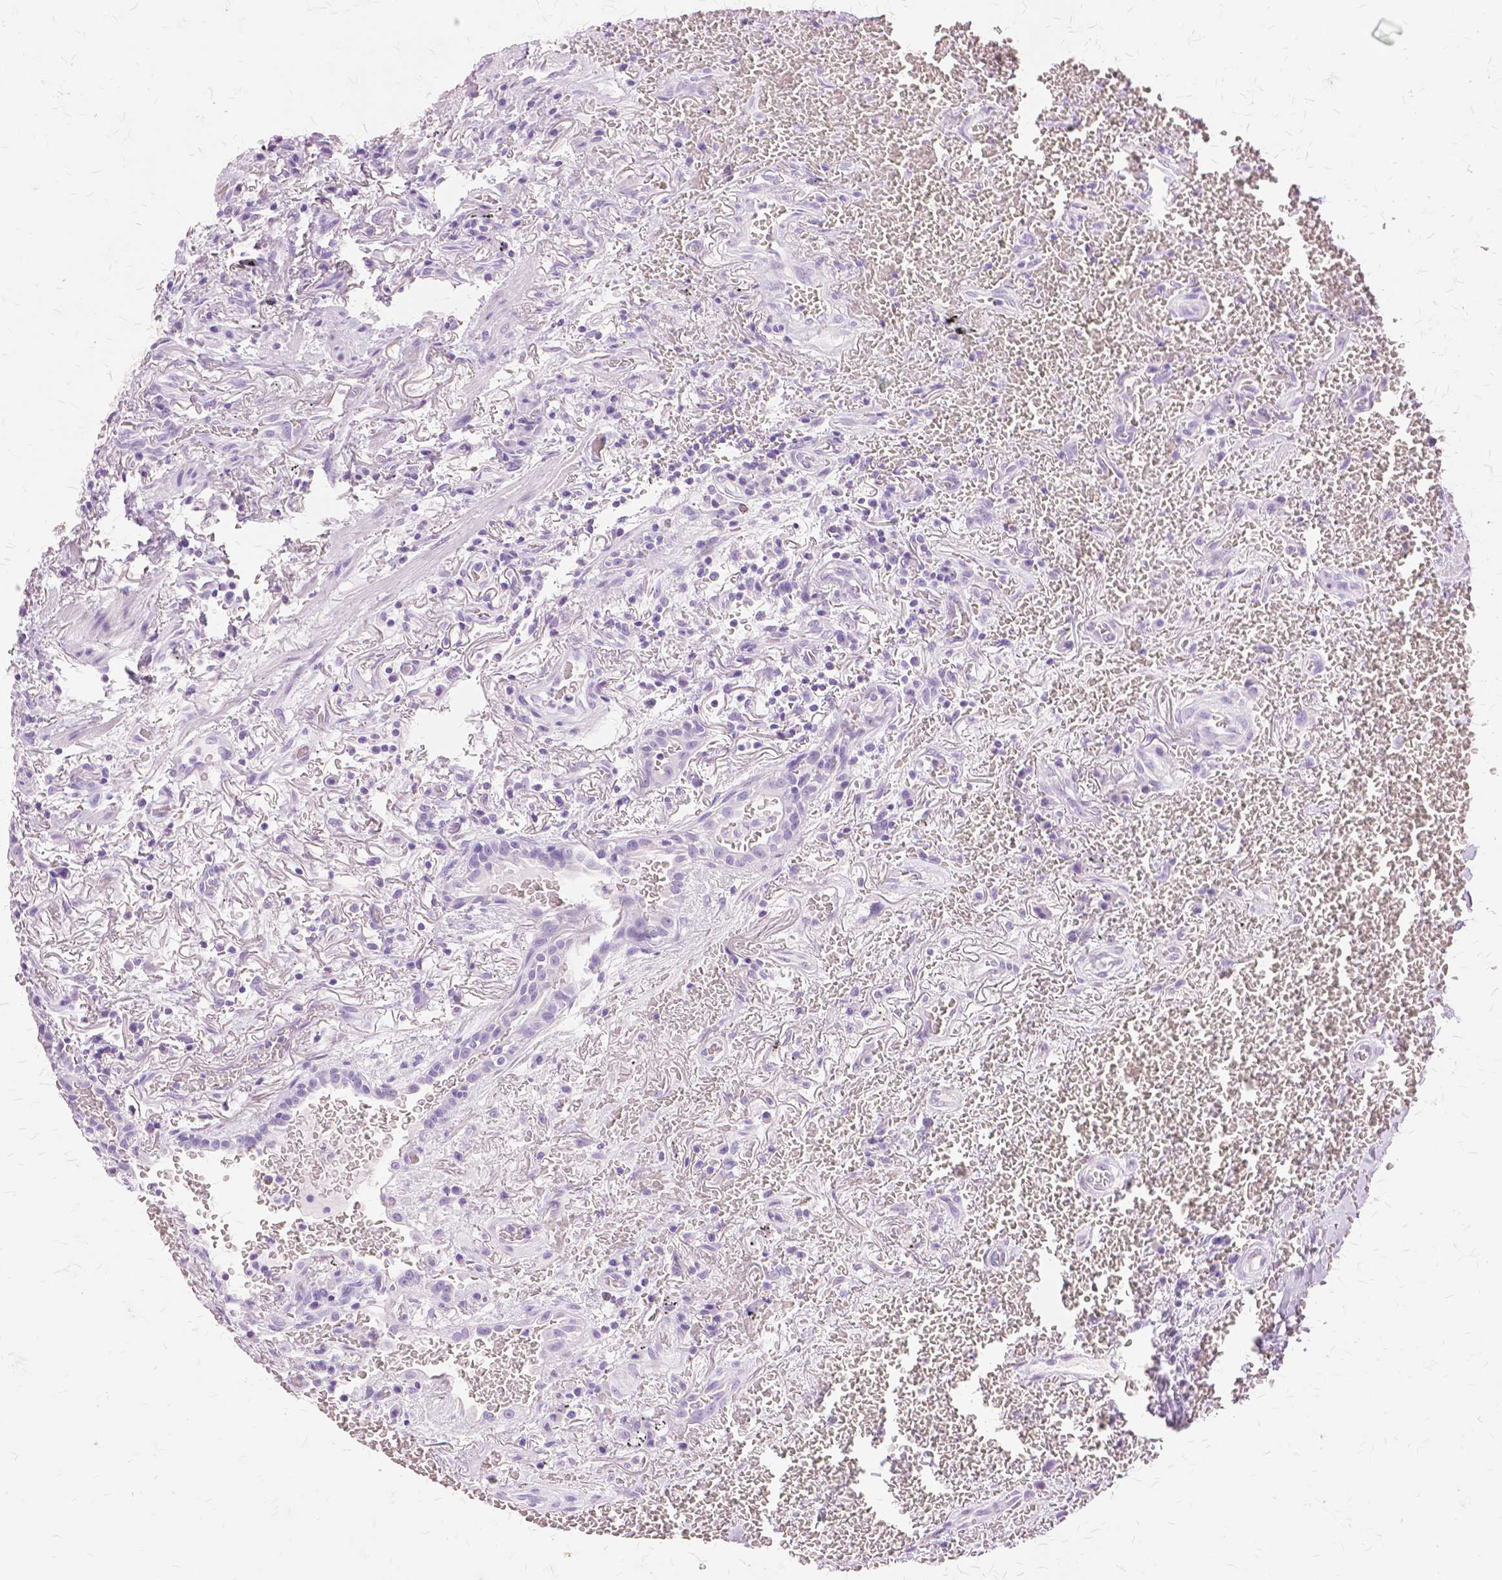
{"staining": {"intensity": "negative", "quantity": "none", "location": "none"}, "tissue": "carcinoid", "cell_type": "Tumor cells", "image_type": "cancer", "snomed": [{"axis": "morphology", "description": "Carcinoid, malignant, NOS"}, {"axis": "topography", "description": "Lung"}], "caption": "Immunohistochemistry (IHC) micrograph of human carcinoid (malignant) stained for a protein (brown), which demonstrates no staining in tumor cells.", "gene": "TGM1", "patient": {"sex": "male", "age": 70}}